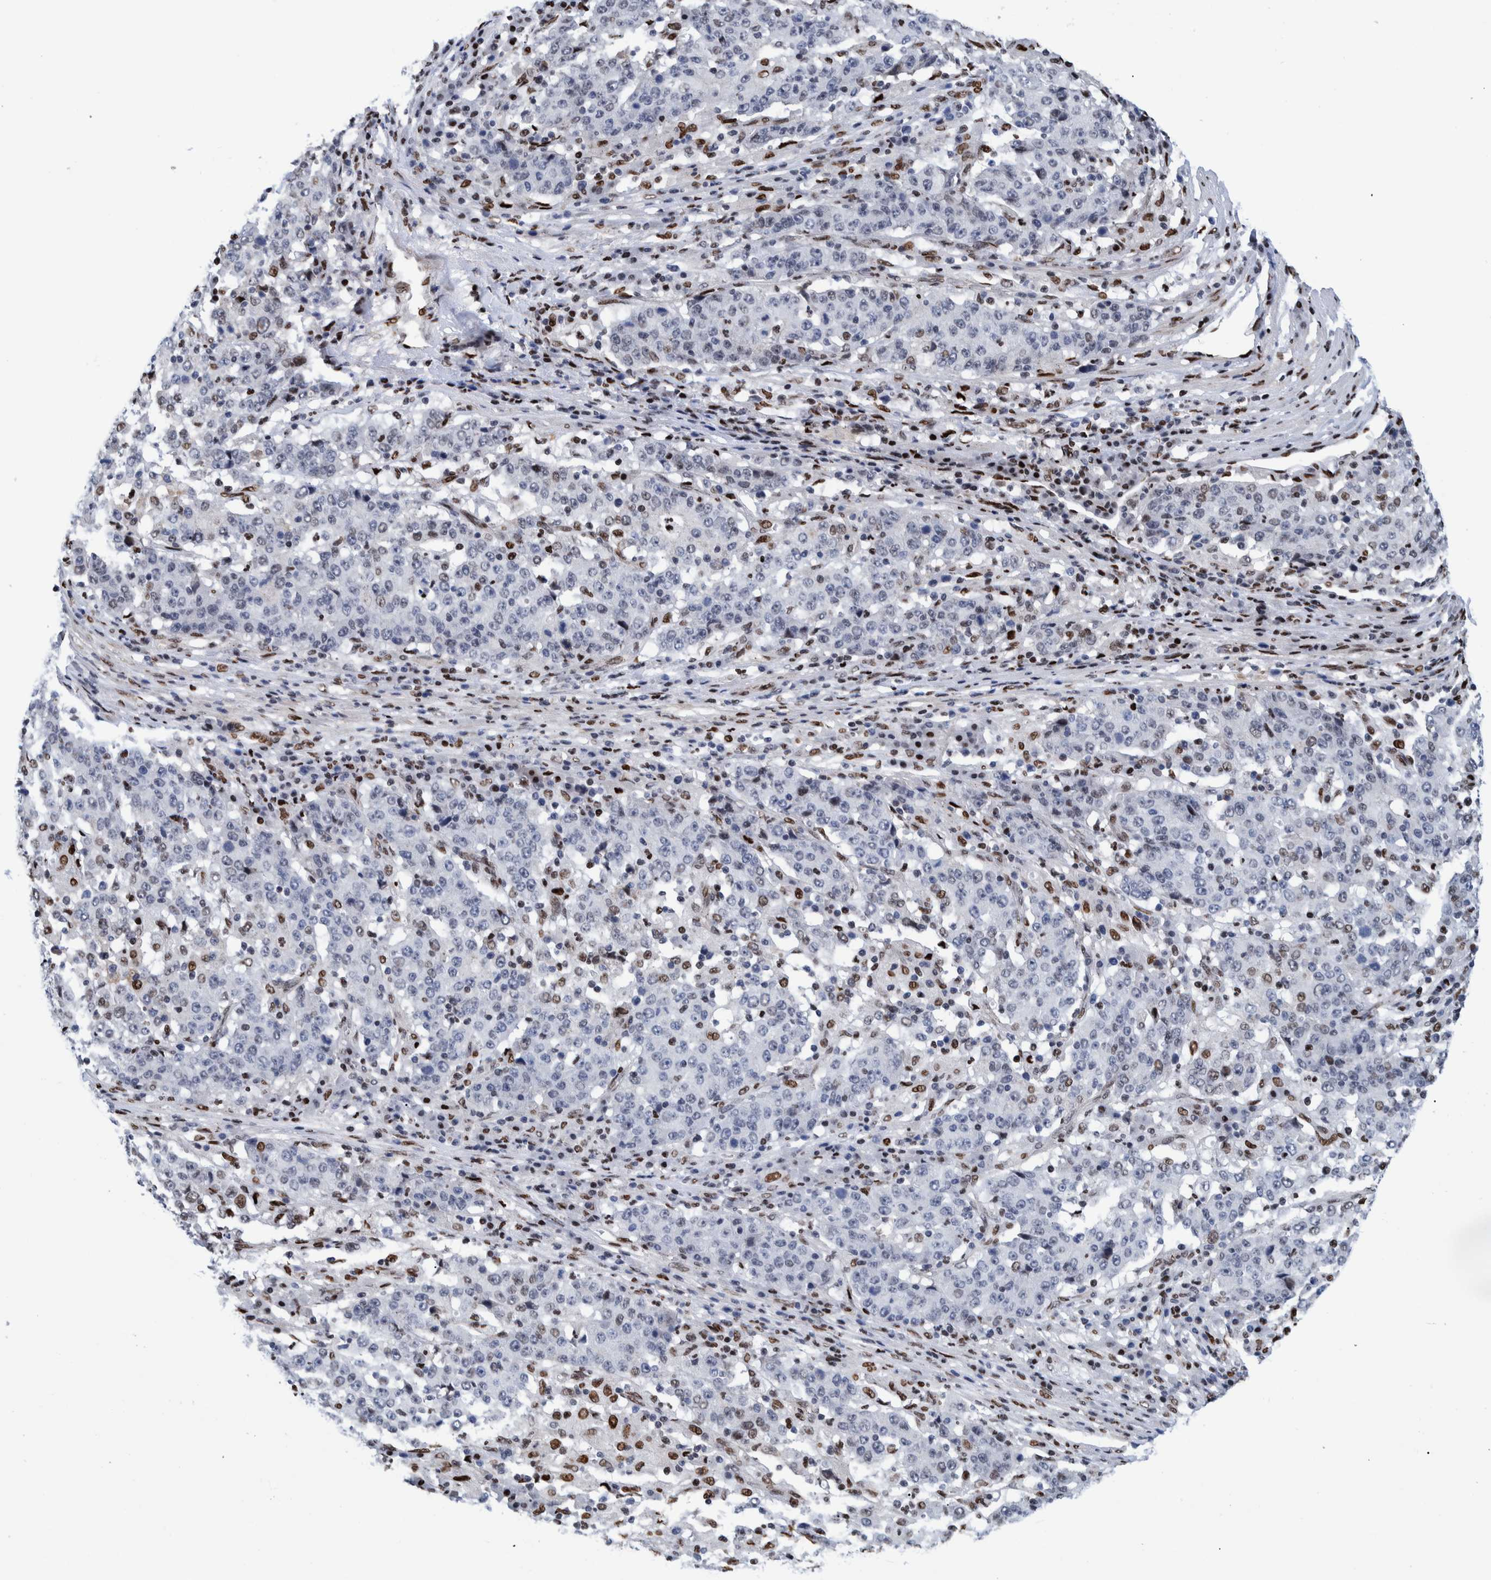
{"staining": {"intensity": "weak", "quantity": "<25%", "location": "nuclear"}, "tissue": "stomach cancer", "cell_type": "Tumor cells", "image_type": "cancer", "snomed": [{"axis": "morphology", "description": "Adenocarcinoma, NOS"}, {"axis": "topography", "description": "Stomach"}], "caption": "Histopathology image shows no protein expression in tumor cells of stomach adenocarcinoma tissue.", "gene": "HEATR9", "patient": {"sex": "male", "age": 59}}